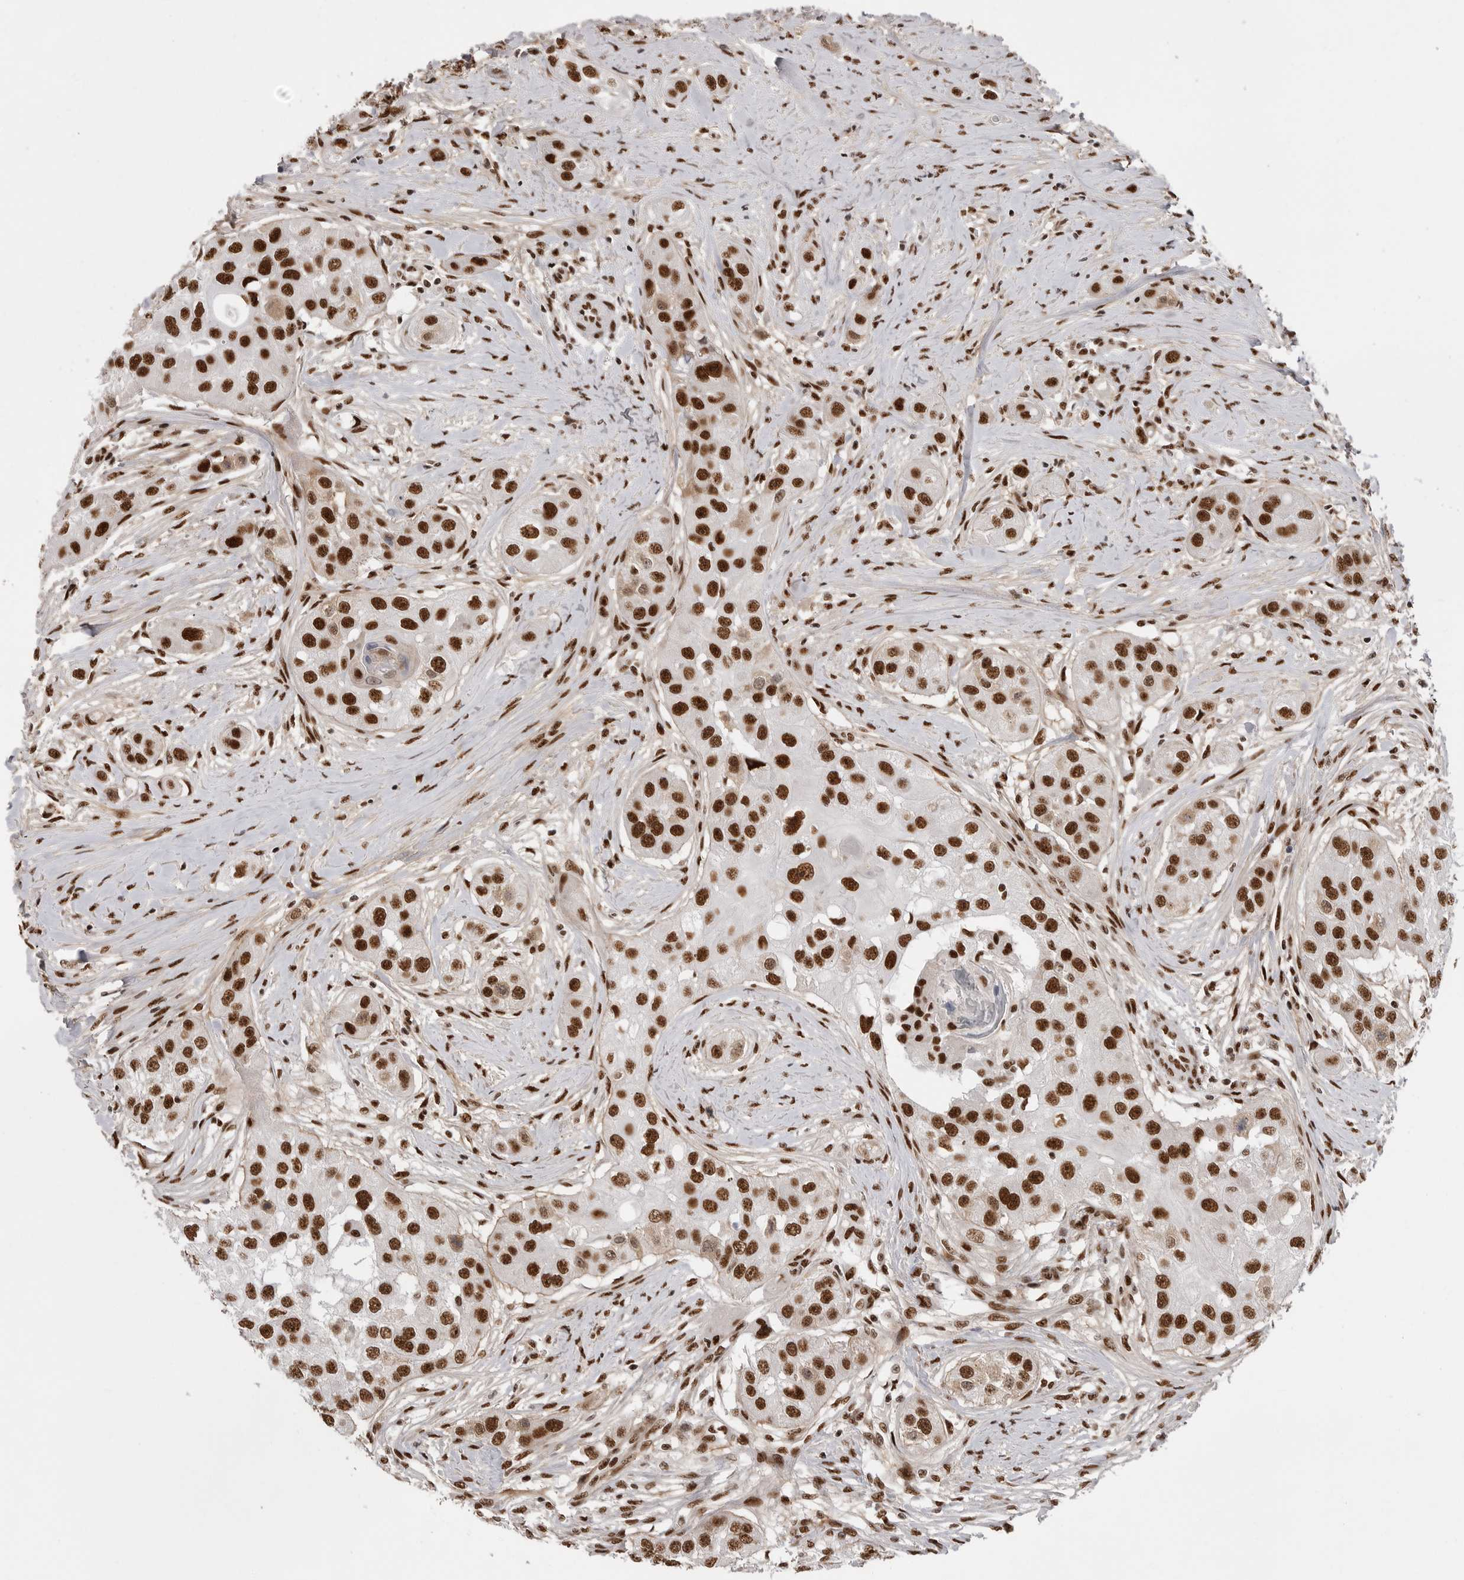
{"staining": {"intensity": "strong", "quantity": ">75%", "location": "nuclear"}, "tissue": "head and neck cancer", "cell_type": "Tumor cells", "image_type": "cancer", "snomed": [{"axis": "morphology", "description": "Normal tissue, NOS"}, {"axis": "morphology", "description": "Squamous cell carcinoma, NOS"}, {"axis": "topography", "description": "Skeletal muscle"}, {"axis": "topography", "description": "Head-Neck"}], "caption": "The histopathology image shows a brown stain indicating the presence of a protein in the nuclear of tumor cells in head and neck squamous cell carcinoma.", "gene": "PPP1R8", "patient": {"sex": "male", "age": 51}}